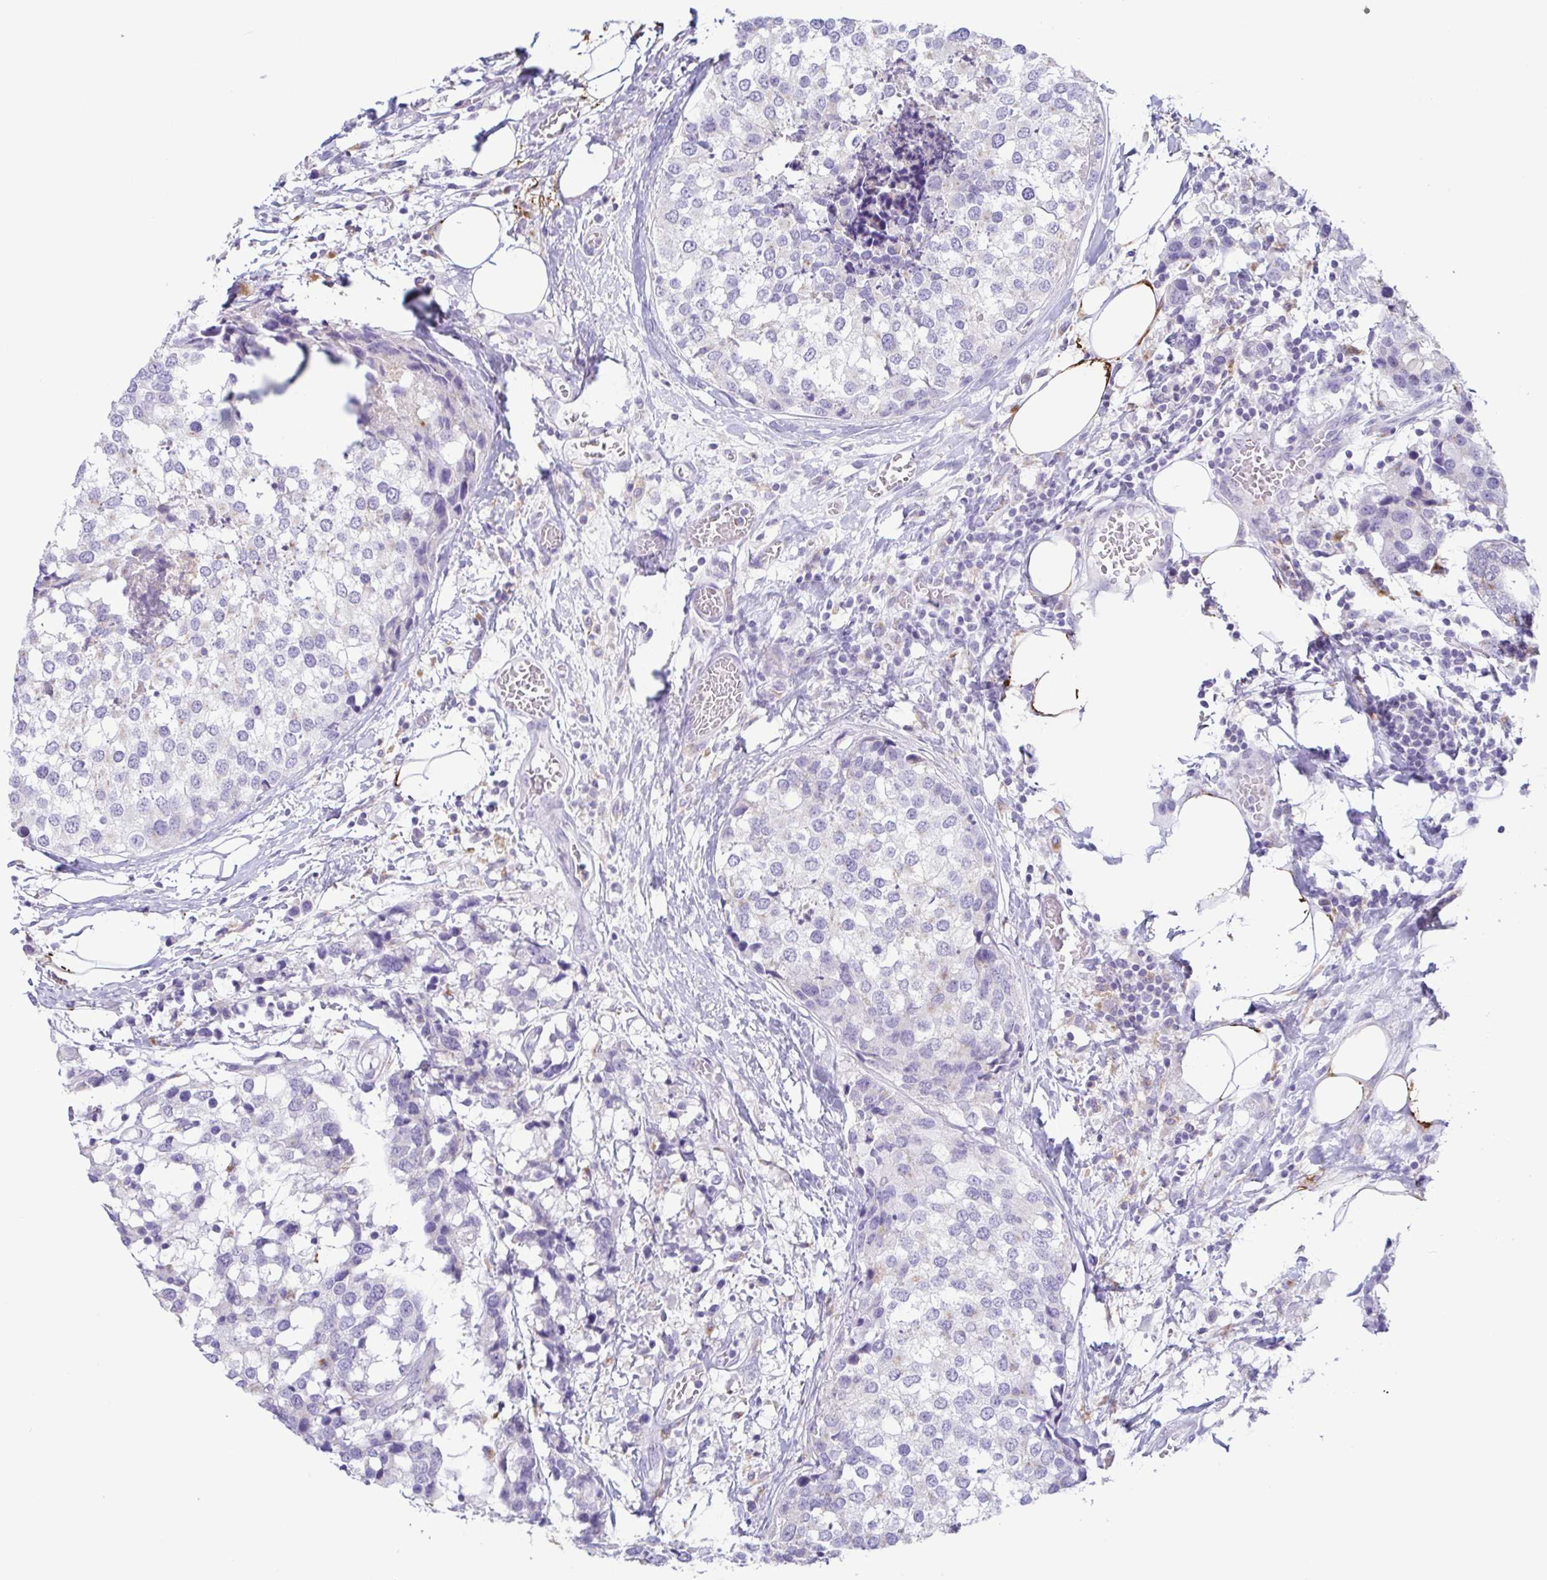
{"staining": {"intensity": "negative", "quantity": "none", "location": "none"}, "tissue": "breast cancer", "cell_type": "Tumor cells", "image_type": "cancer", "snomed": [{"axis": "morphology", "description": "Lobular carcinoma"}, {"axis": "topography", "description": "Breast"}], "caption": "Tumor cells are negative for protein expression in human breast lobular carcinoma.", "gene": "ATP6V1G2", "patient": {"sex": "female", "age": 59}}